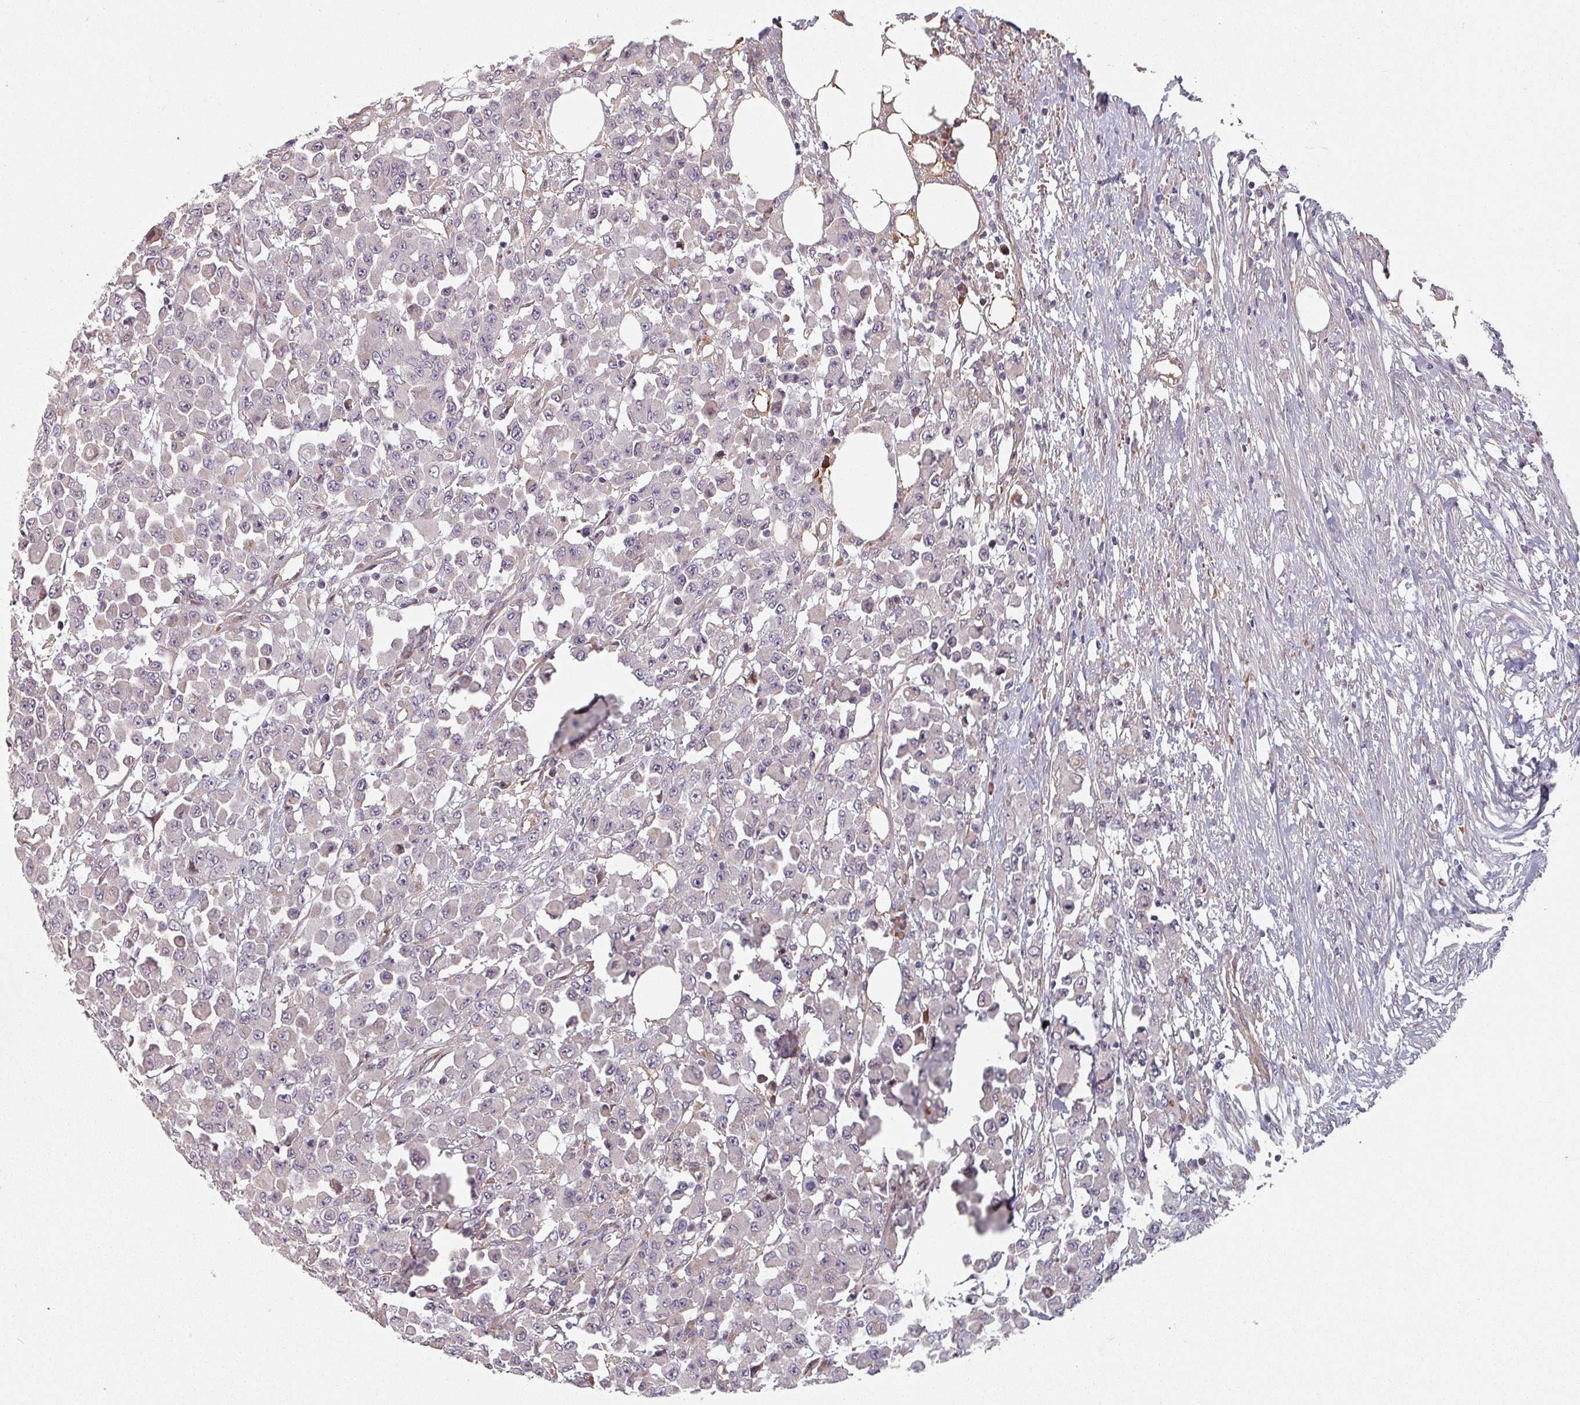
{"staining": {"intensity": "negative", "quantity": "none", "location": "none"}, "tissue": "colorectal cancer", "cell_type": "Tumor cells", "image_type": "cancer", "snomed": [{"axis": "morphology", "description": "Adenocarcinoma, NOS"}, {"axis": "topography", "description": "Colon"}], "caption": "High power microscopy micrograph of an immunohistochemistry (IHC) micrograph of colorectal cancer (adenocarcinoma), revealing no significant positivity in tumor cells. (DAB (3,3'-diaminobenzidine) immunohistochemistry (IHC), high magnification).", "gene": "C4BPB", "patient": {"sex": "male", "age": 51}}